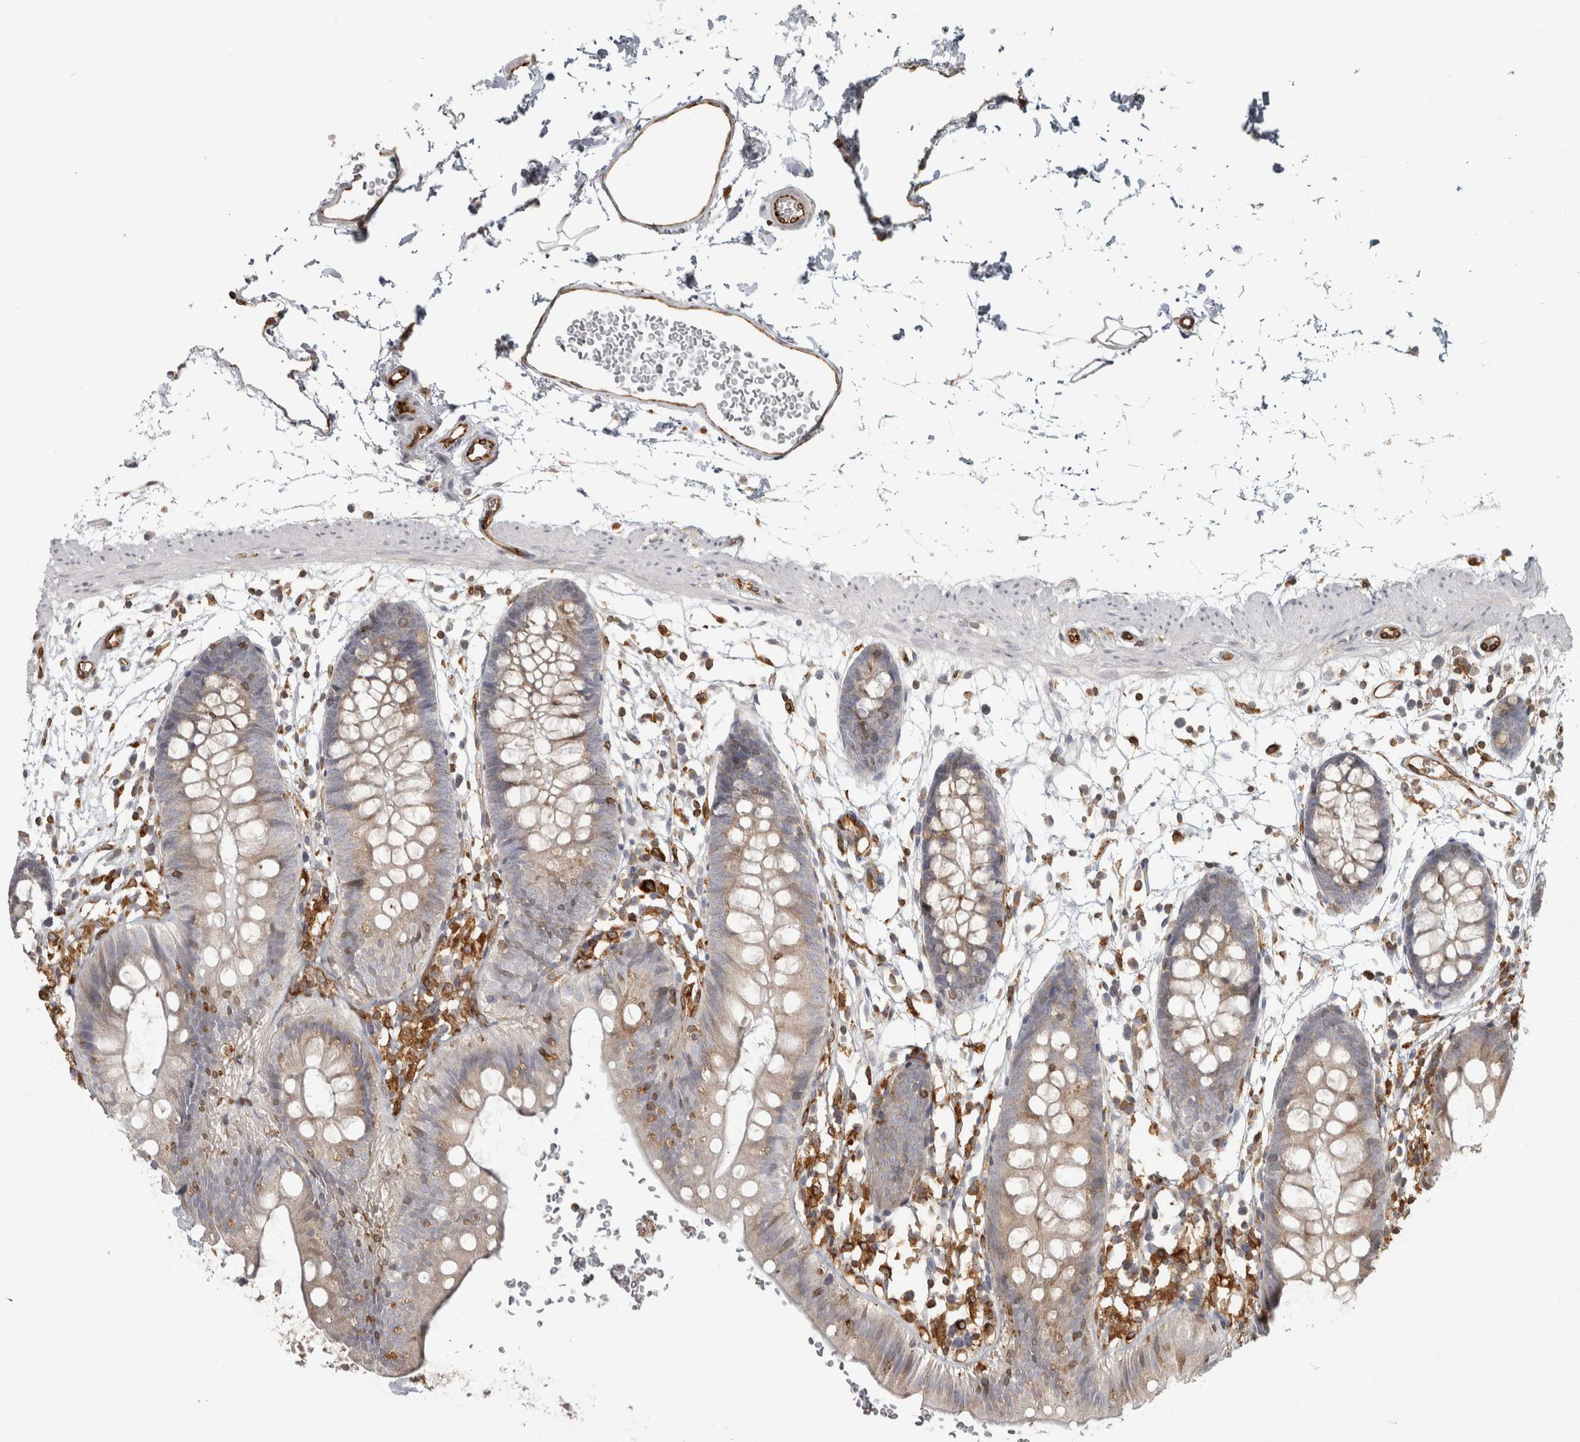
{"staining": {"intensity": "moderate", "quantity": ">75%", "location": "cytoplasmic/membranous"}, "tissue": "colon", "cell_type": "Endothelial cells", "image_type": "normal", "snomed": [{"axis": "morphology", "description": "Normal tissue, NOS"}, {"axis": "topography", "description": "Colon"}], "caption": "High-power microscopy captured an immunohistochemistry (IHC) photomicrograph of benign colon, revealing moderate cytoplasmic/membranous expression in approximately >75% of endothelial cells. (IHC, brightfield microscopy, high magnification).", "gene": "HLA", "patient": {"sex": "male", "age": 56}}